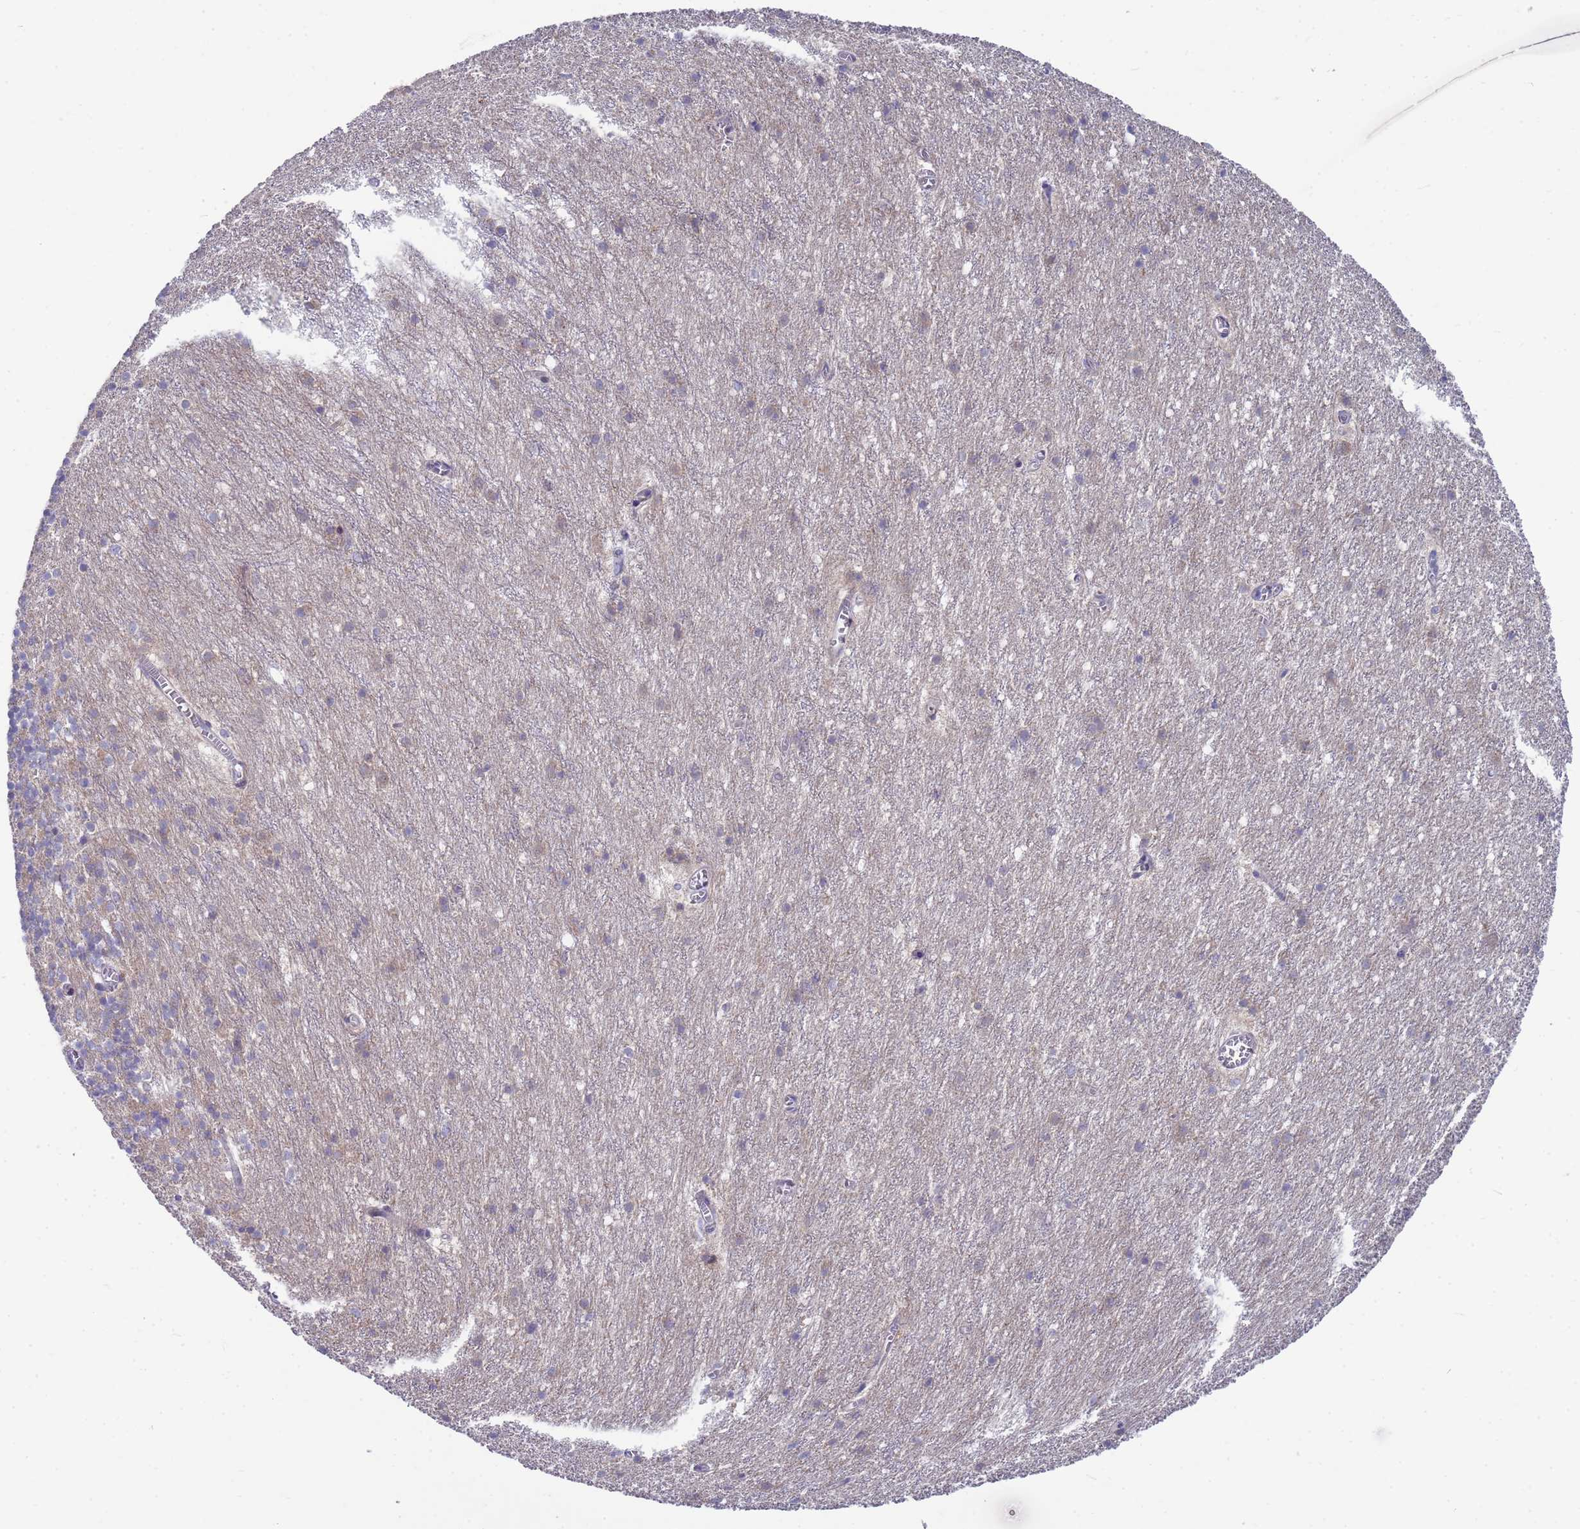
{"staining": {"intensity": "weak", "quantity": "25%-75%", "location": "cytoplasmic/membranous"}, "tissue": "cerebellum", "cell_type": "Cells in granular layer", "image_type": "normal", "snomed": [{"axis": "morphology", "description": "Normal tissue, NOS"}, {"axis": "topography", "description": "Cerebellum"}], "caption": "This micrograph reveals IHC staining of unremarkable human cerebellum, with low weak cytoplasmic/membranous expression in about 25%-75% of cells in granular layer.", "gene": "ENOSF1", "patient": {"sex": "male", "age": 54}}